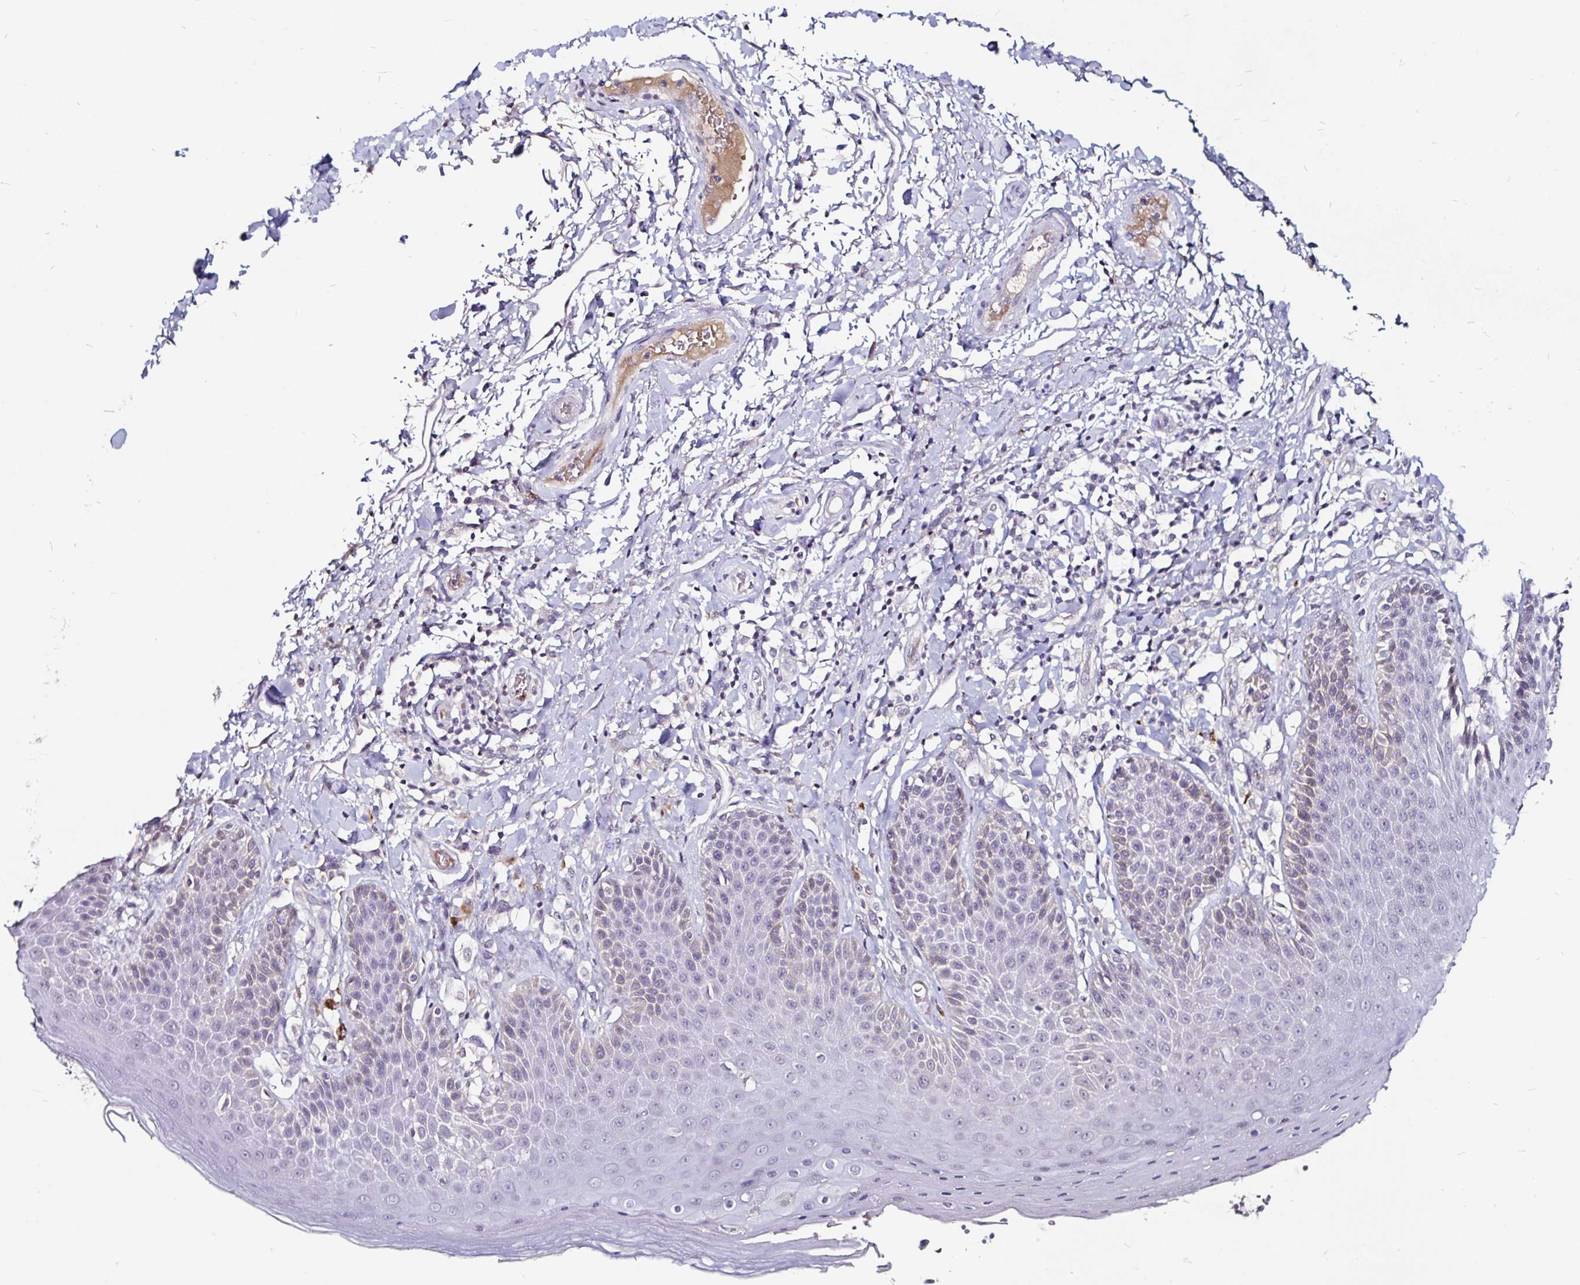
{"staining": {"intensity": "weak", "quantity": "<25%", "location": "cytoplasmic/membranous"}, "tissue": "skin", "cell_type": "Epidermal cells", "image_type": "normal", "snomed": [{"axis": "morphology", "description": "Normal tissue, NOS"}, {"axis": "topography", "description": "Anal"}, {"axis": "topography", "description": "Peripheral nerve tissue"}], "caption": "Histopathology image shows no significant protein positivity in epidermal cells of normal skin.", "gene": "FAIM2", "patient": {"sex": "male", "age": 51}}